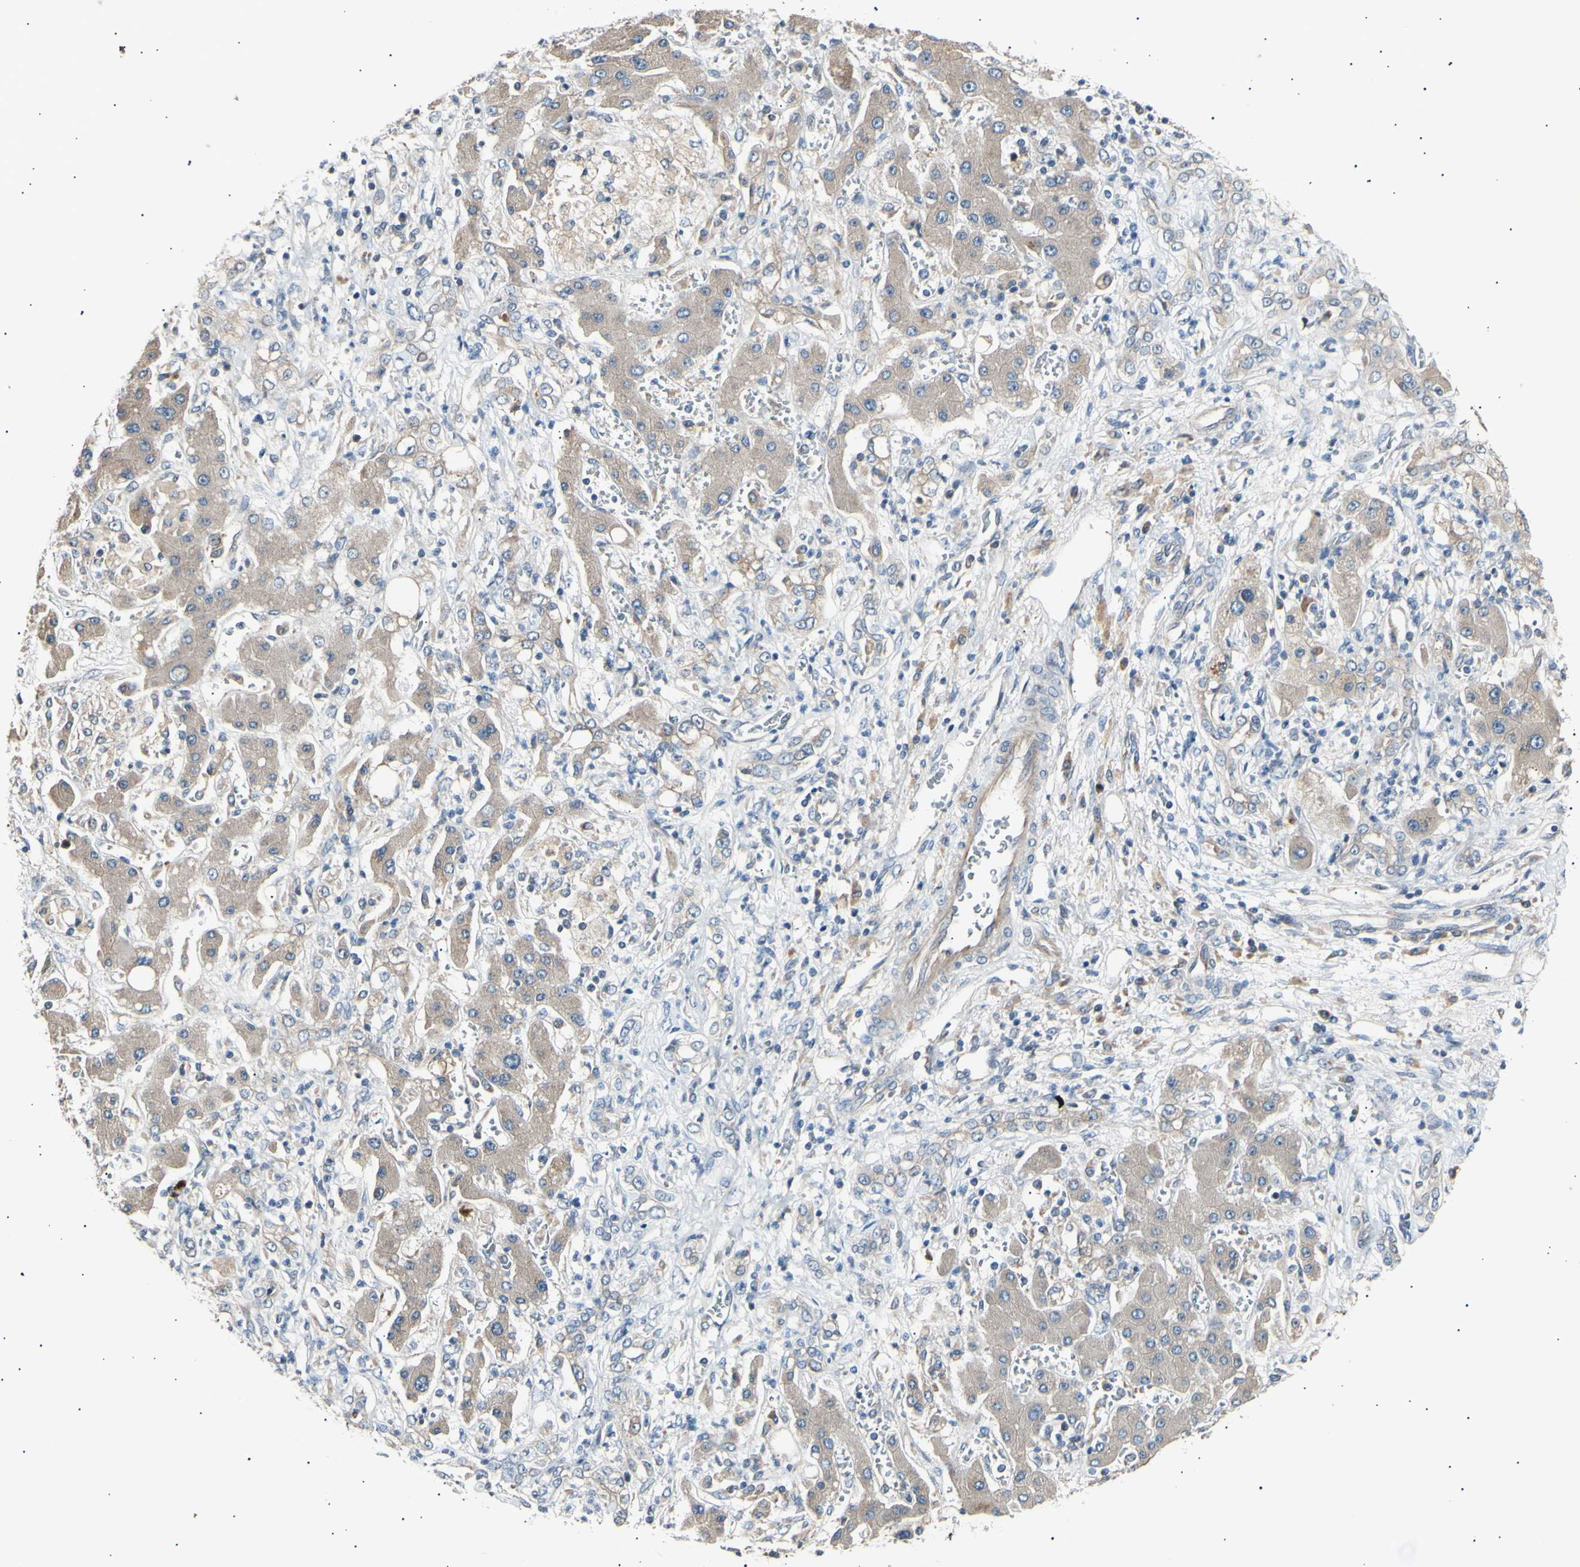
{"staining": {"intensity": "negative", "quantity": "none", "location": "none"}, "tissue": "liver cancer", "cell_type": "Tumor cells", "image_type": "cancer", "snomed": [{"axis": "morphology", "description": "Cholangiocarcinoma"}, {"axis": "topography", "description": "Liver"}], "caption": "Tumor cells show no significant positivity in liver cancer.", "gene": "ITGA6", "patient": {"sex": "male", "age": 50}}